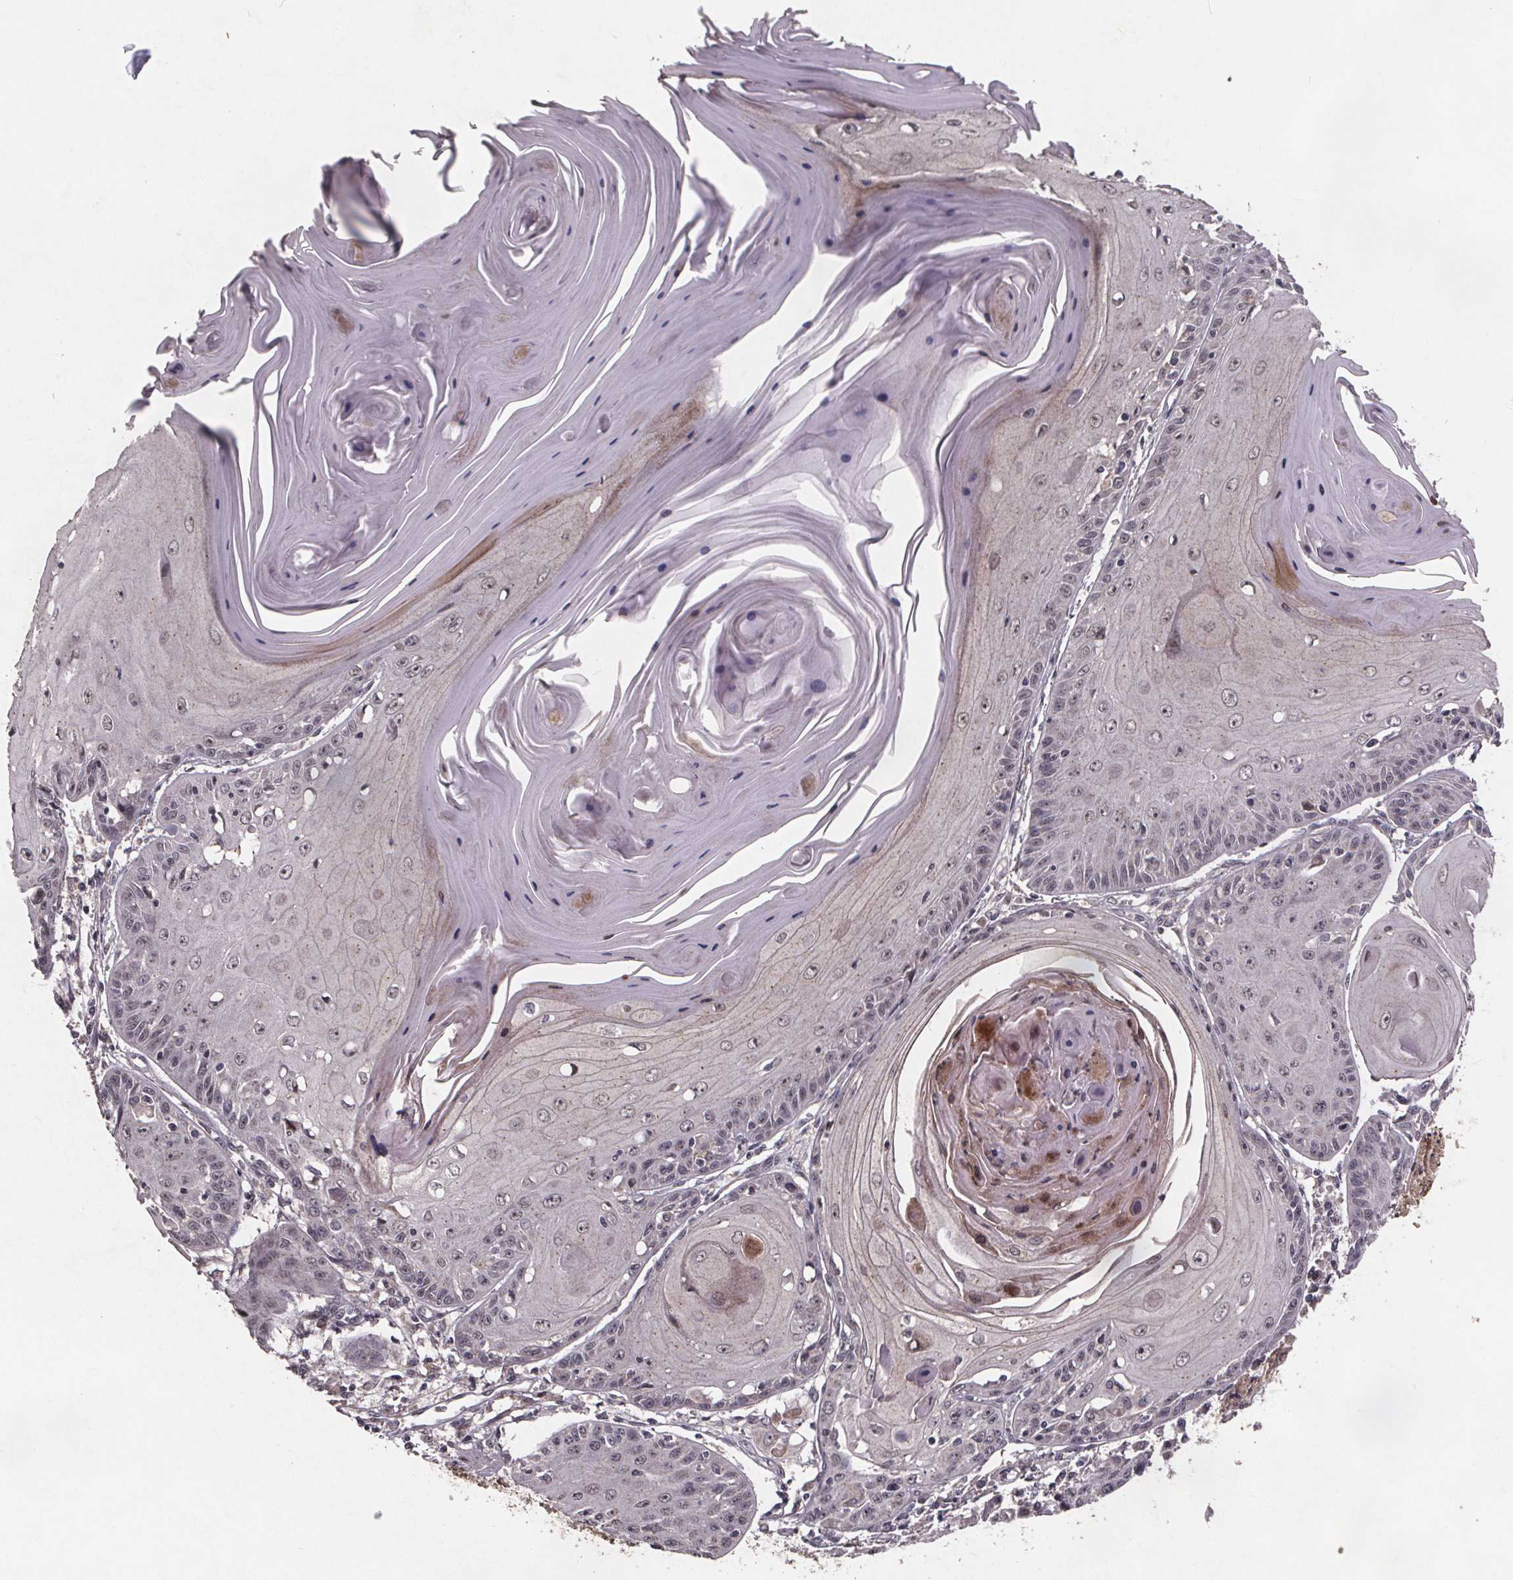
{"staining": {"intensity": "negative", "quantity": "none", "location": "none"}, "tissue": "skin cancer", "cell_type": "Tumor cells", "image_type": "cancer", "snomed": [{"axis": "morphology", "description": "Squamous cell carcinoma, NOS"}, {"axis": "topography", "description": "Skin"}, {"axis": "topography", "description": "Vulva"}], "caption": "Tumor cells show no significant protein expression in skin cancer.", "gene": "GPX3", "patient": {"sex": "female", "age": 85}}